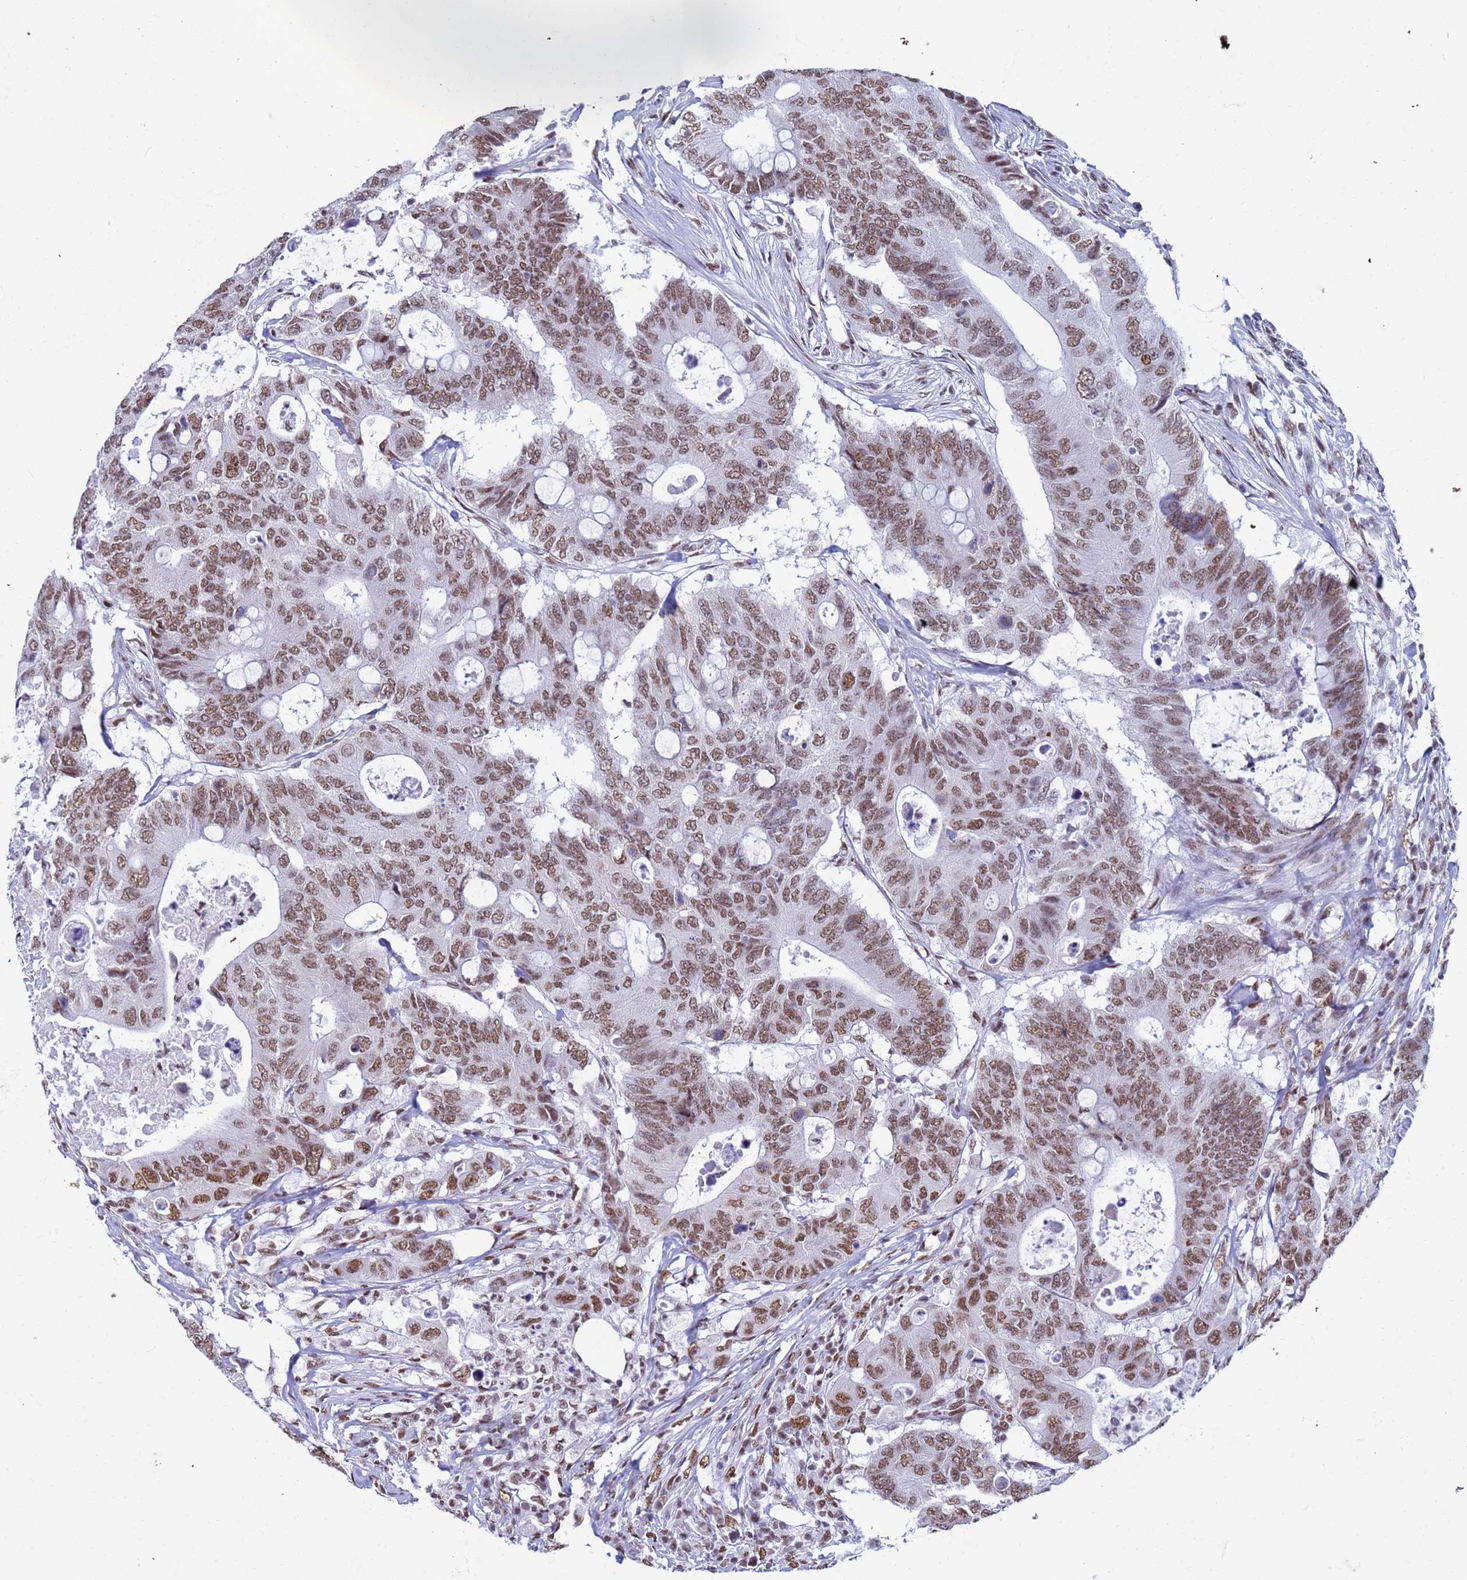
{"staining": {"intensity": "moderate", "quantity": ">75%", "location": "nuclear"}, "tissue": "colorectal cancer", "cell_type": "Tumor cells", "image_type": "cancer", "snomed": [{"axis": "morphology", "description": "Adenocarcinoma, NOS"}, {"axis": "topography", "description": "Colon"}], "caption": "A micrograph of human colorectal adenocarcinoma stained for a protein exhibits moderate nuclear brown staining in tumor cells. Using DAB (brown) and hematoxylin (blue) stains, captured at high magnification using brightfield microscopy.", "gene": "FAM170B", "patient": {"sex": "male", "age": 71}}